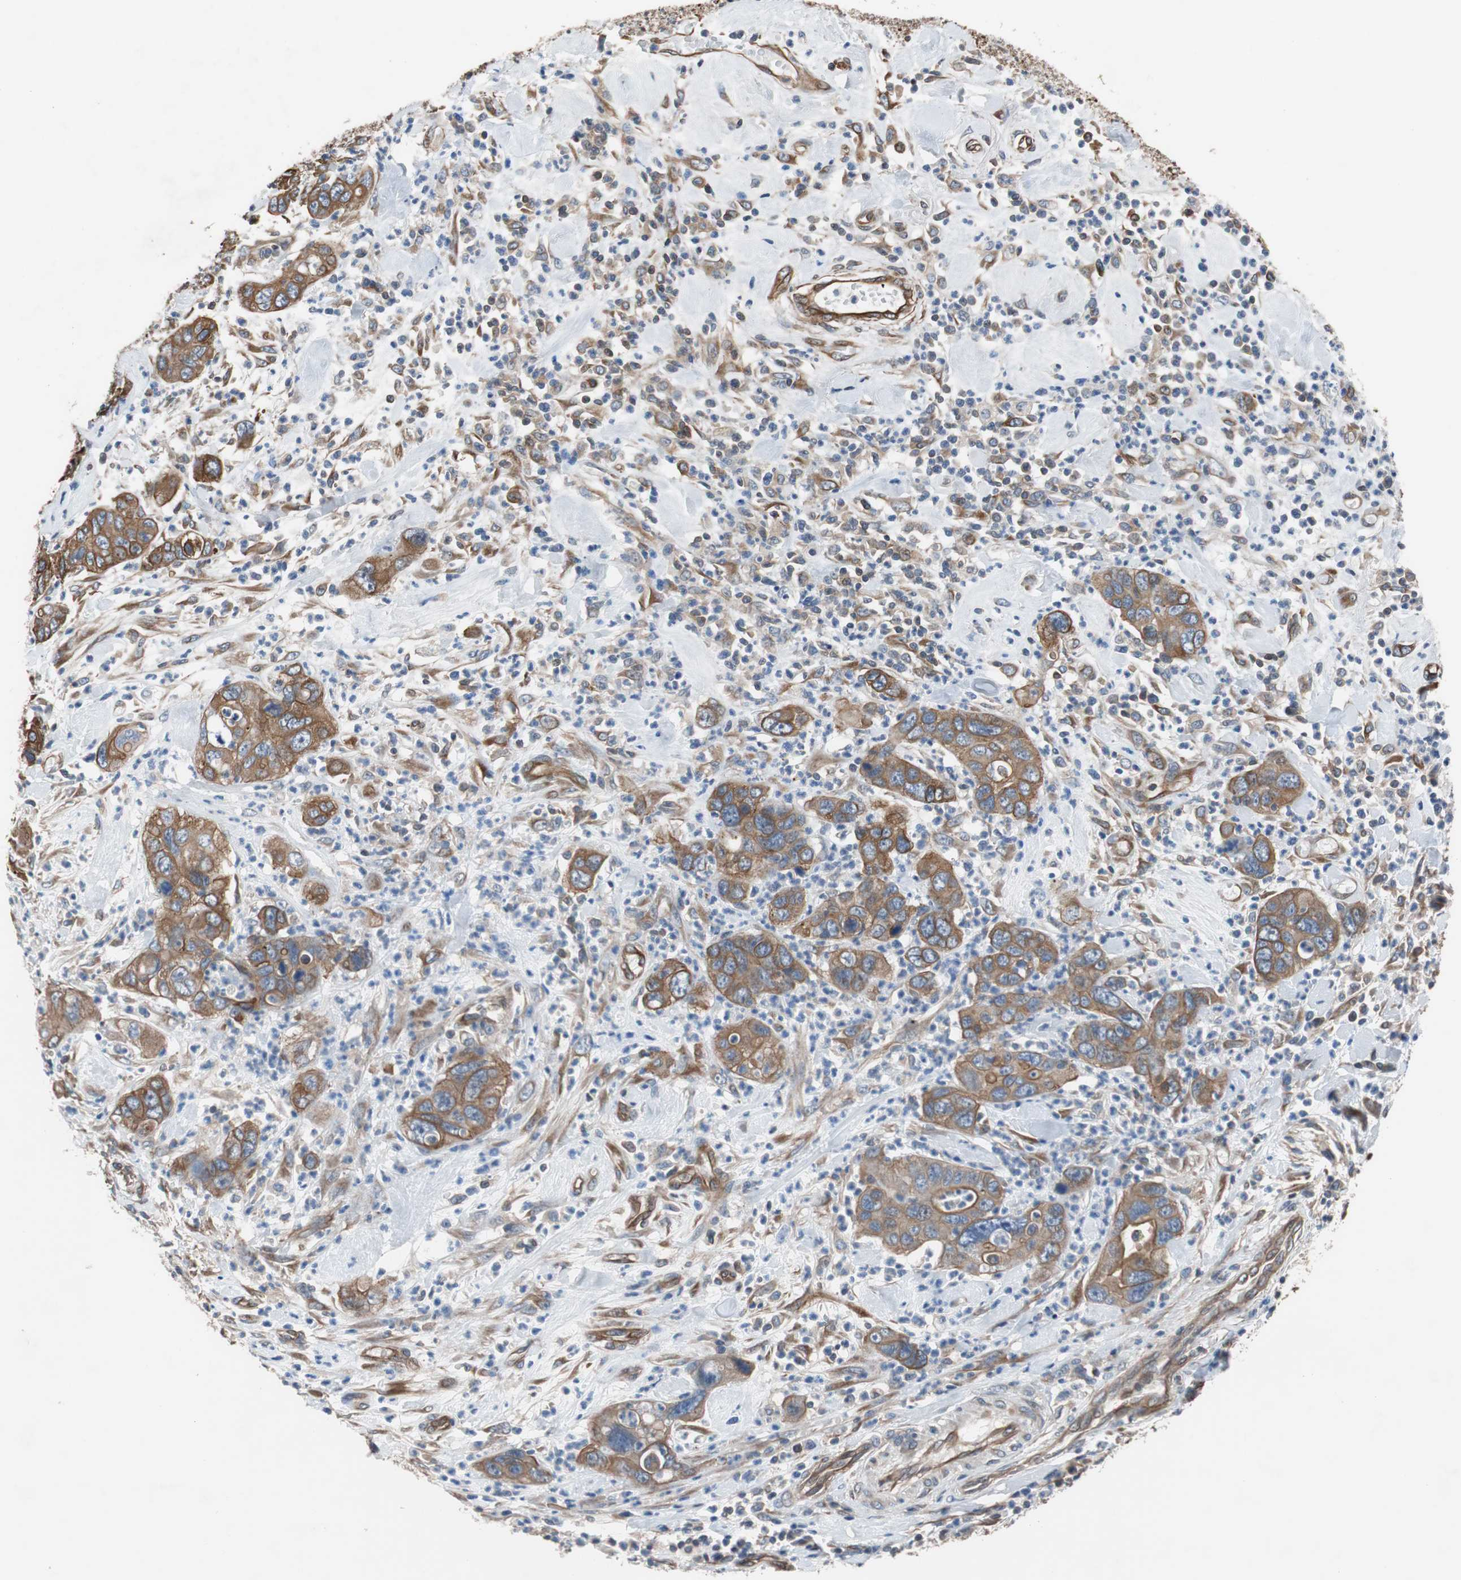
{"staining": {"intensity": "moderate", "quantity": ">75%", "location": "cytoplasmic/membranous"}, "tissue": "pancreatic cancer", "cell_type": "Tumor cells", "image_type": "cancer", "snomed": [{"axis": "morphology", "description": "Adenocarcinoma, NOS"}, {"axis": "topography", "description": "Pancreas"}], "caption": "IHC photomicrograph of human adenocarcinoma (pancreatic) stained for a protein (brown), which shows medium levels of moderate cytoplasmic/membranous positivity in approximately >75% of tumor cells.", "gene": "KIF3B", "patient": {"sex": "female", "age": 71}}